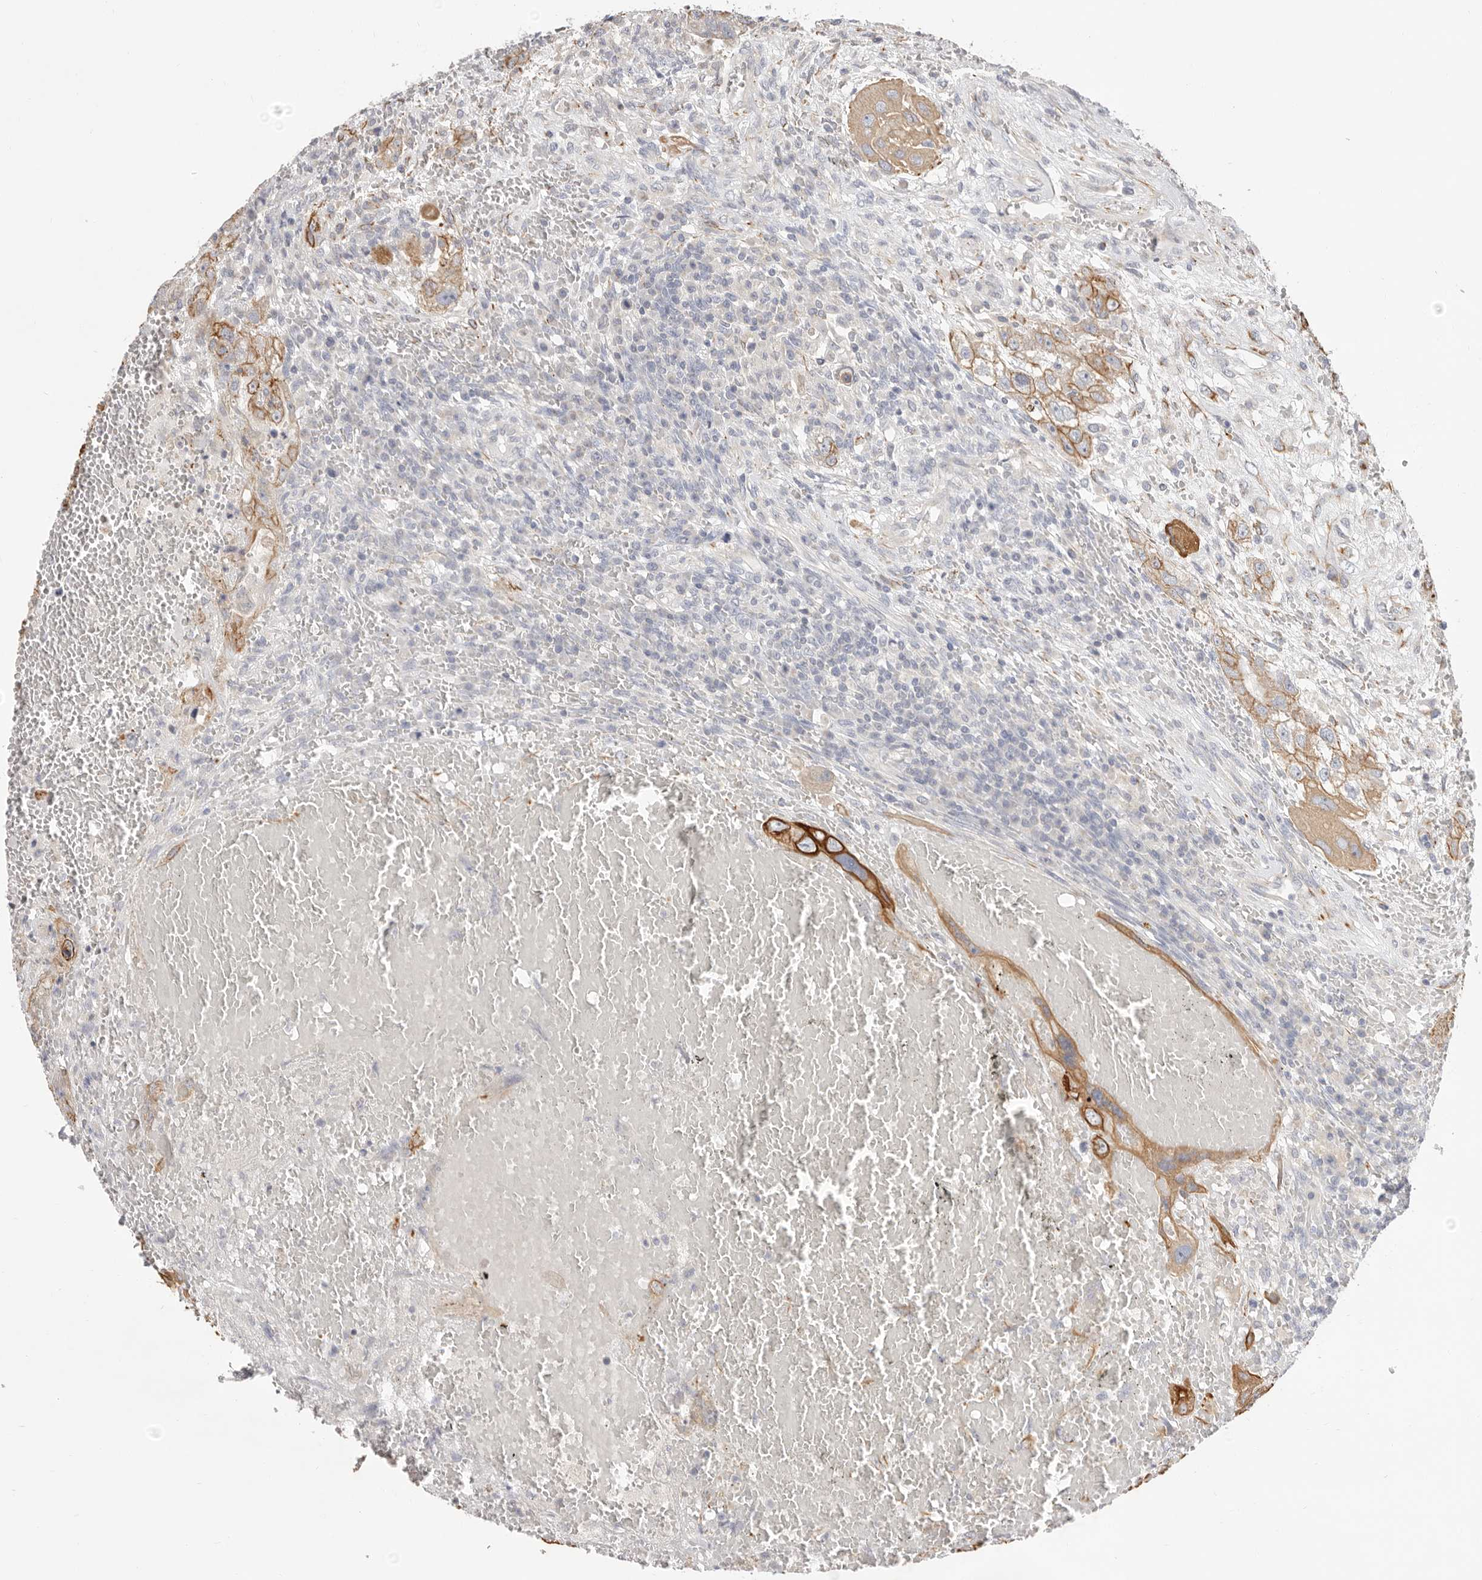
{"staining": {"intensity": "moderate", "quantity": "25%-75%", "location": "cytoplasmic/membranous"}, "tissue": "testis cancer", "cell_type": "Tumor cells", "image_type": "cancer", "snomed": [{"axis": "morphology", "description": "Carcinoma, Embryonal, NOS"}, {"axis": "topography", "description": "Testis"}], "caption": "This micrograph reveals immunohistochemistry staining of testis embryonal carcinoma, with medium moderate cytoplasmic/membranous expression in about 25%-75% of tumor cells.", "gene": "USH1C", "patient": {"sex": "male", "age": 26}}